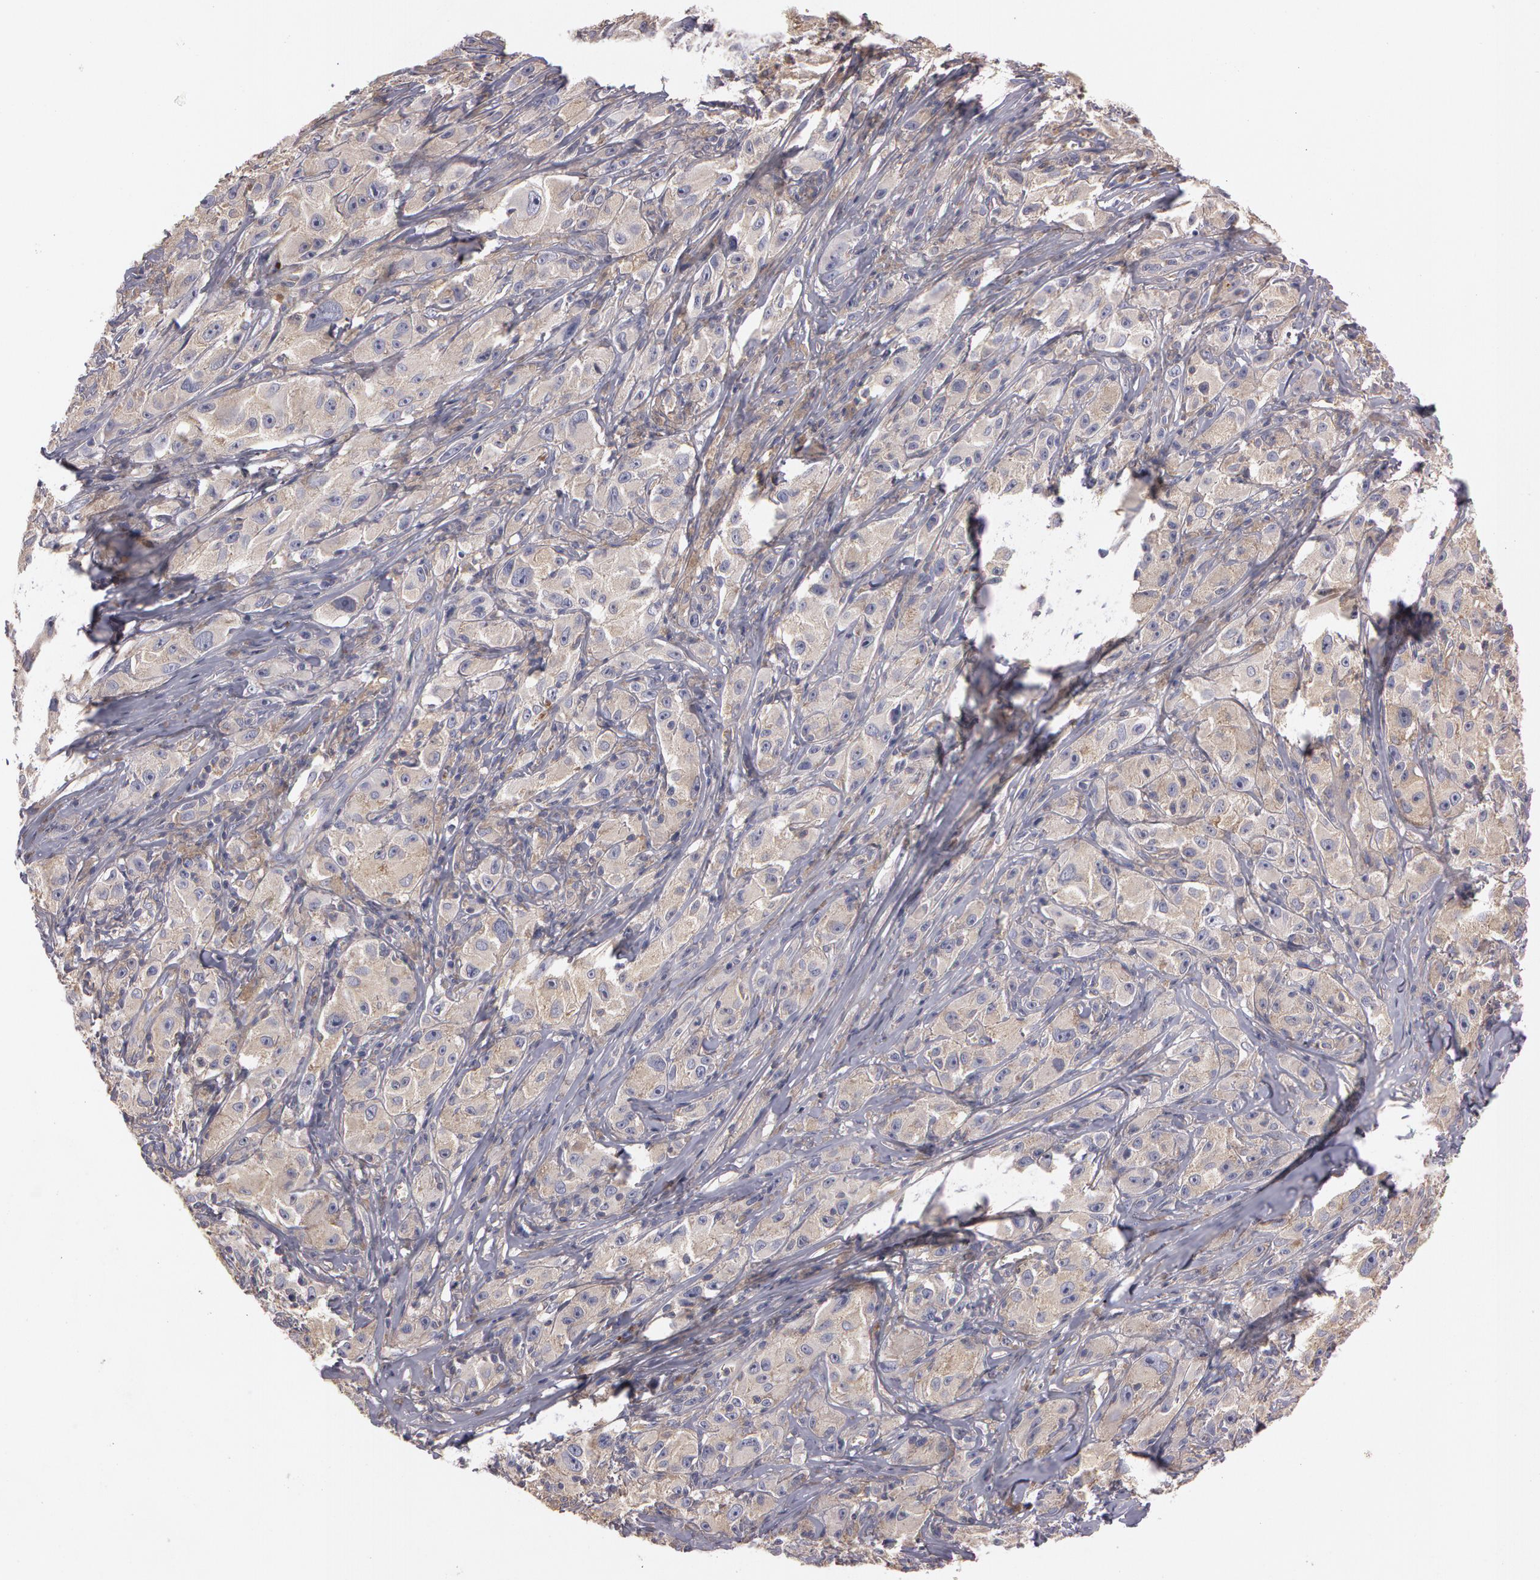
{"staining": {"intensity": "weak", "quantity": ">75%", "location": "cytoplasmic/membranous"}, "tissue": "melanoma", "cell_type": "Tumor cells", "image_type": "cancer", "snomed": [{"axis": "morphology", "description": "Malignant melanoma, NOS"}, {"axis": "topography", "description": "Skin"}], "caption": "This is an image of IHC staining of melanoma, which shows weak staining in the cytoplasmic/membranous of tumor cells.", "gene": "NEK9", "patient": {"sex": "male", "age": 56}}